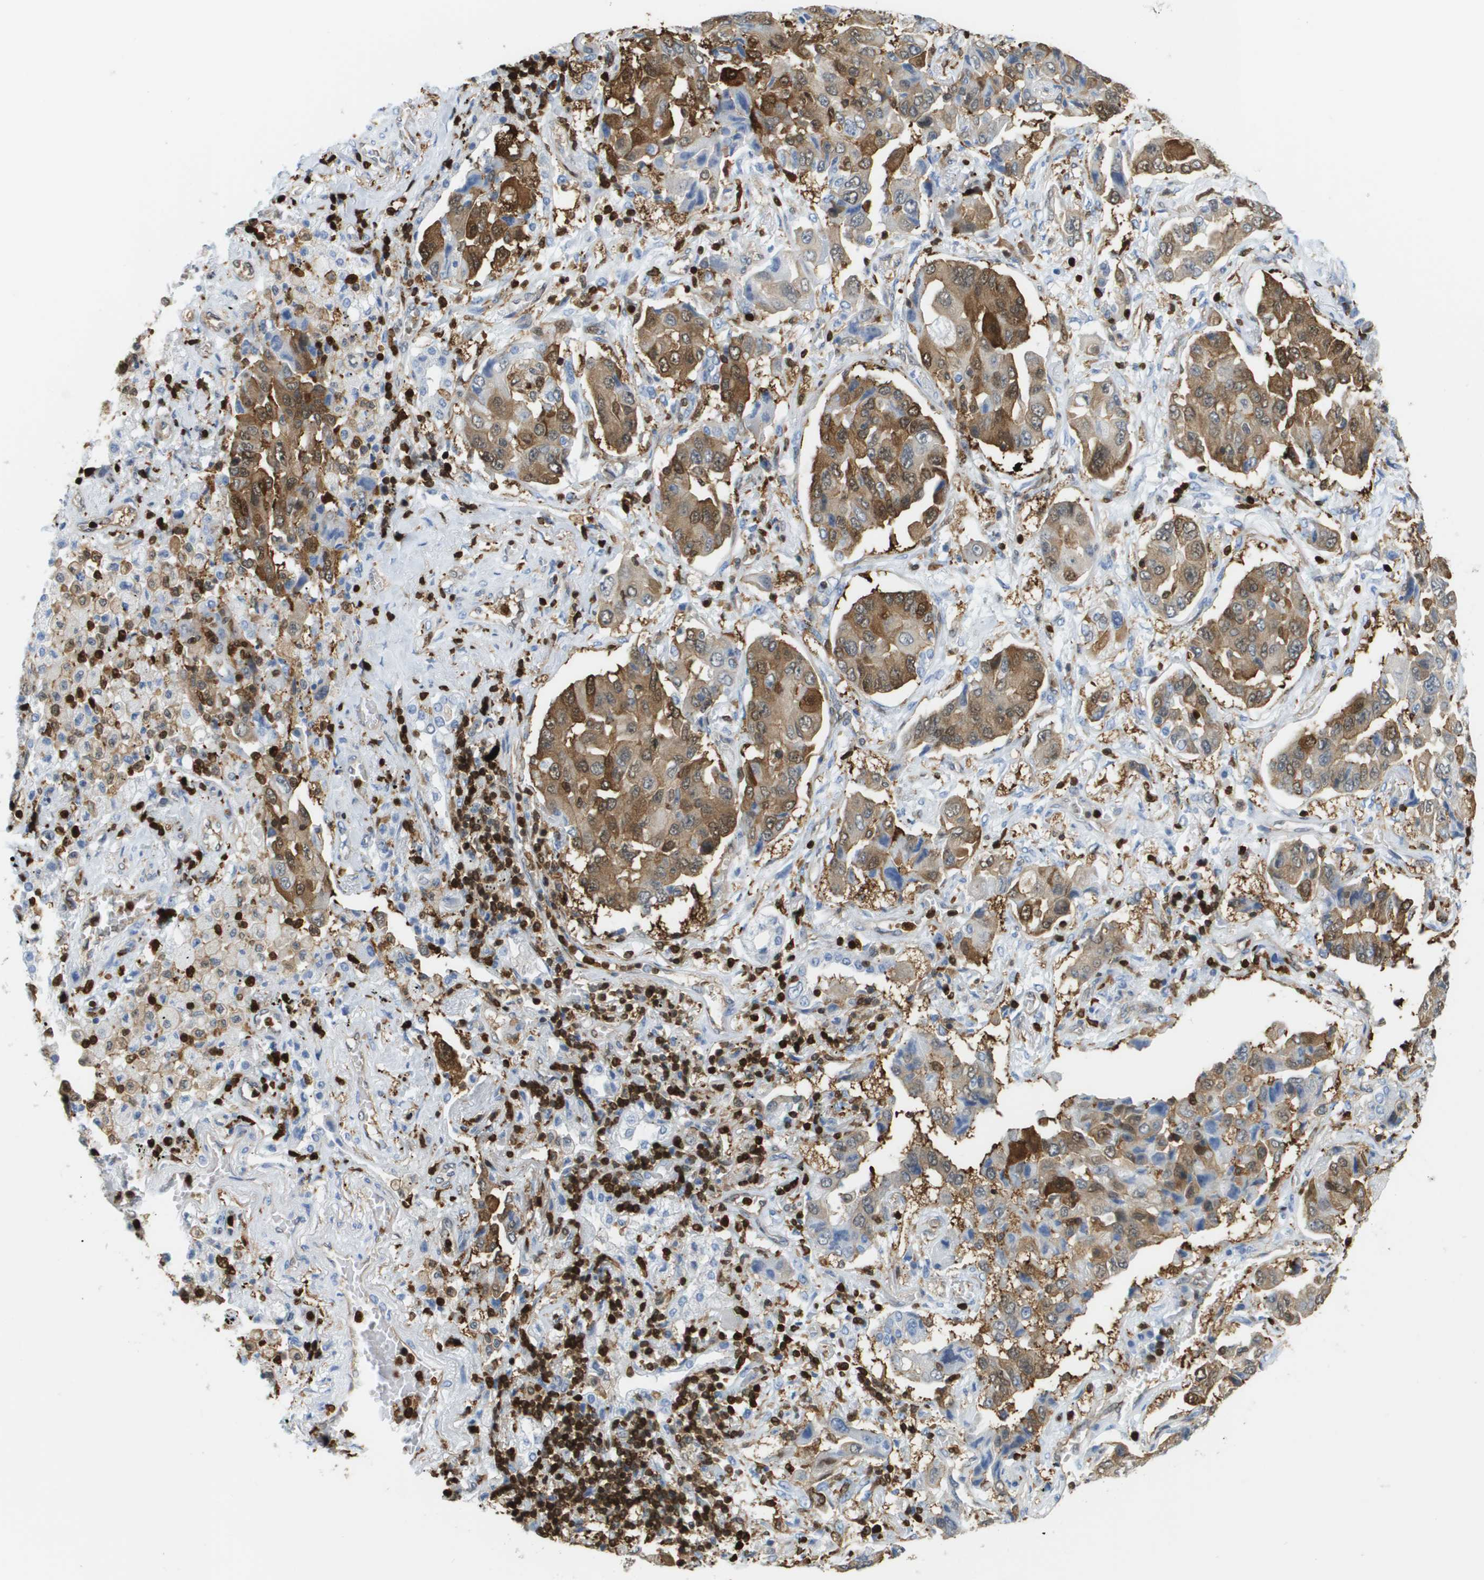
{"staining": {"intensity": "moderate", "quantity": ">75%", "location": "cytoplasmic/membranous"}, "tissue": "lung cancer", "cell_type": "Tumor cells", "image_type": "cancer", "snomed": [{"axis": "morphology", "description": "Adenocarcinoma, NOS"}, {"axis": "topography", "description": "Lung"}], "caption": "Immunohistochemistry (DAB) staining of lung cancer shows moderate cytoplasmic/membranous protein staining in about >75% of tumor cells.", "gene": "DOCK5", "patient": {"sex": "female", "age": 65}}